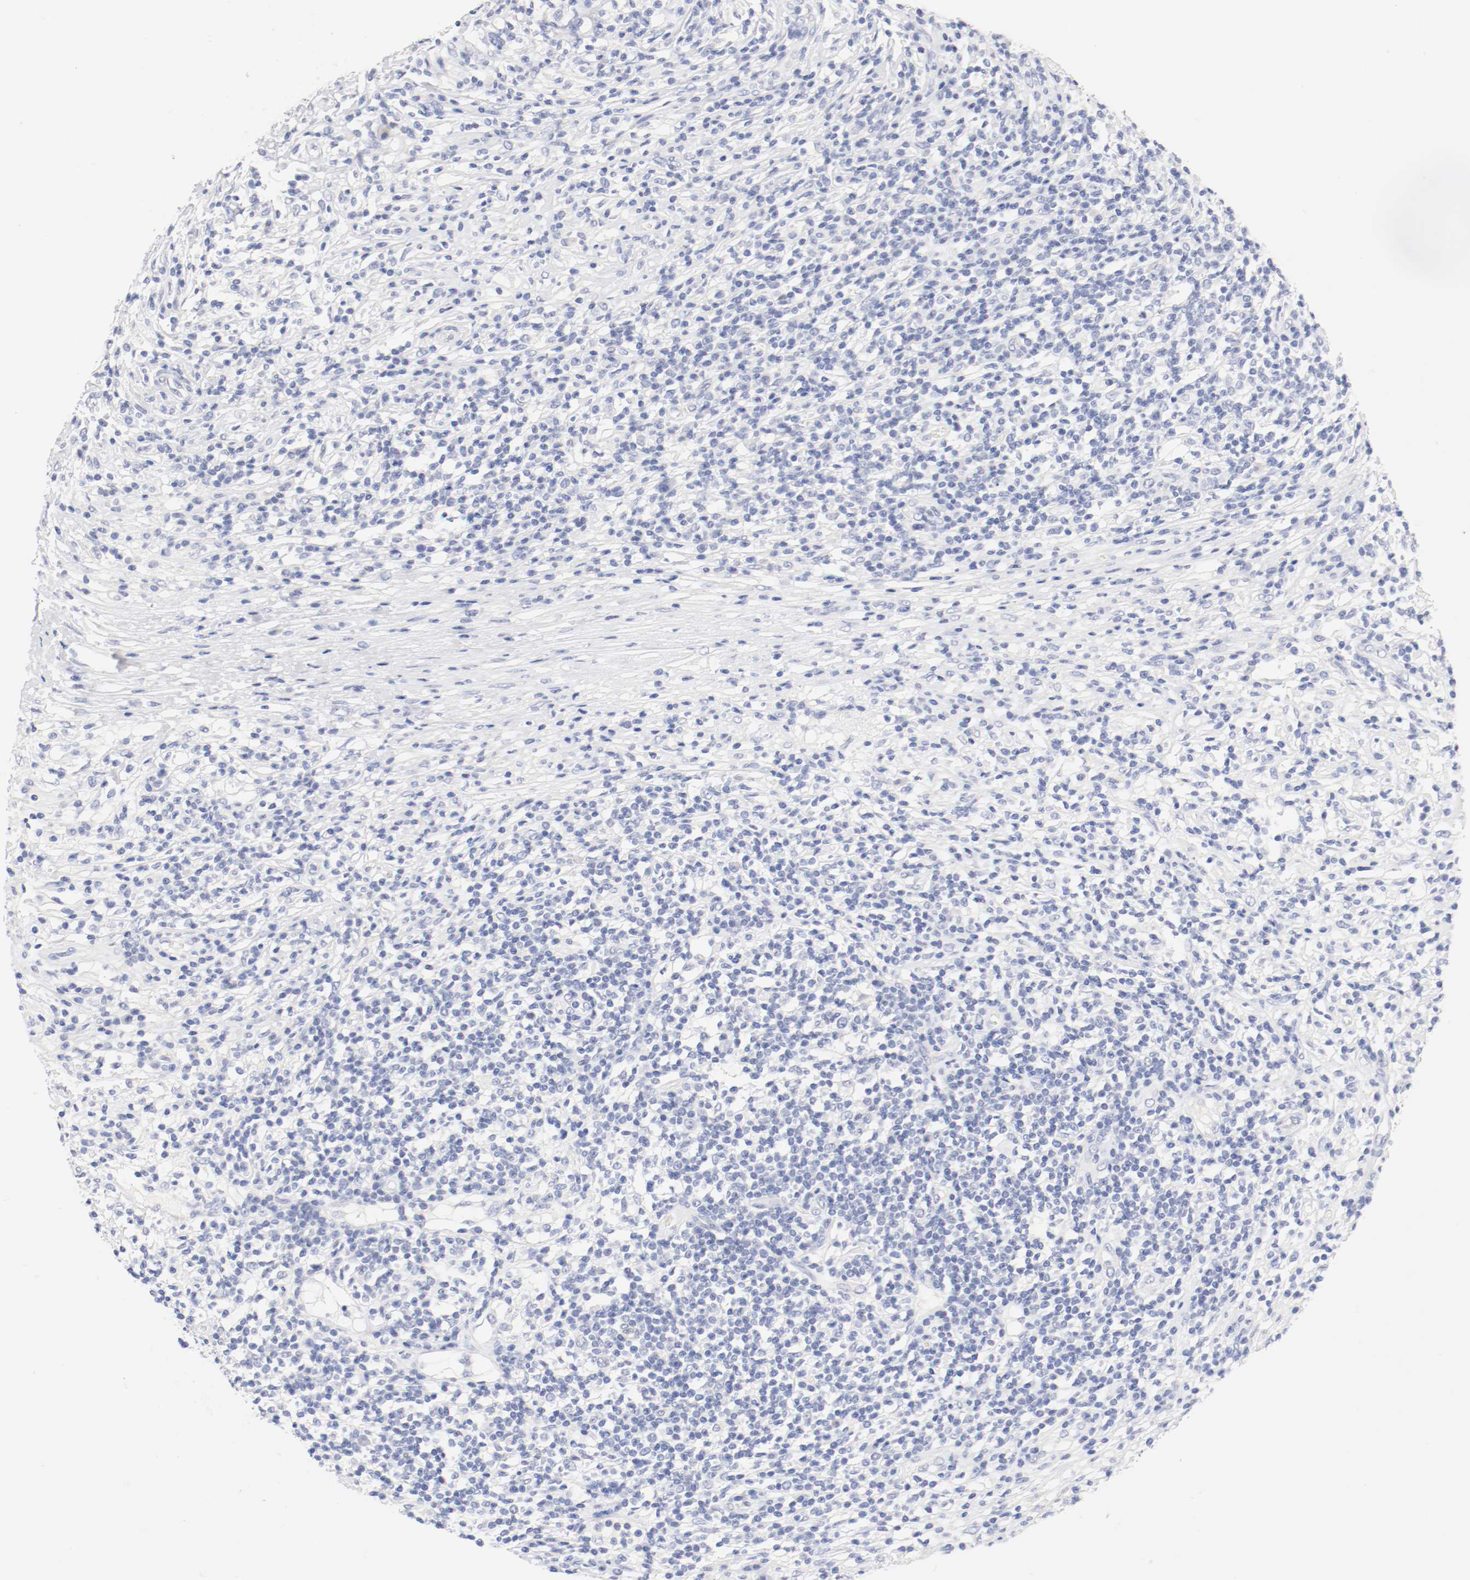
{"staining": {"intensity": "negative", "quantity": "none", "location": "none"}, "tissue": "lymphoma", "cell_type": "Tumor cells", "image_type": "cancer", "snomed": [{"axis": "morphology", "description": "Malignant lymphoma, non-Hodgkin's type, High grade"}, {"axis": "topography", "description": "Lymph node"}], "caption": "DAB (3,3'-diaminobenzidine) immunohistochemical staining of human lymphoma exhibits no significant positivity in tumor cells.", "gene": "HOMER1", "patient": {"sex": "female", "age": 84}}